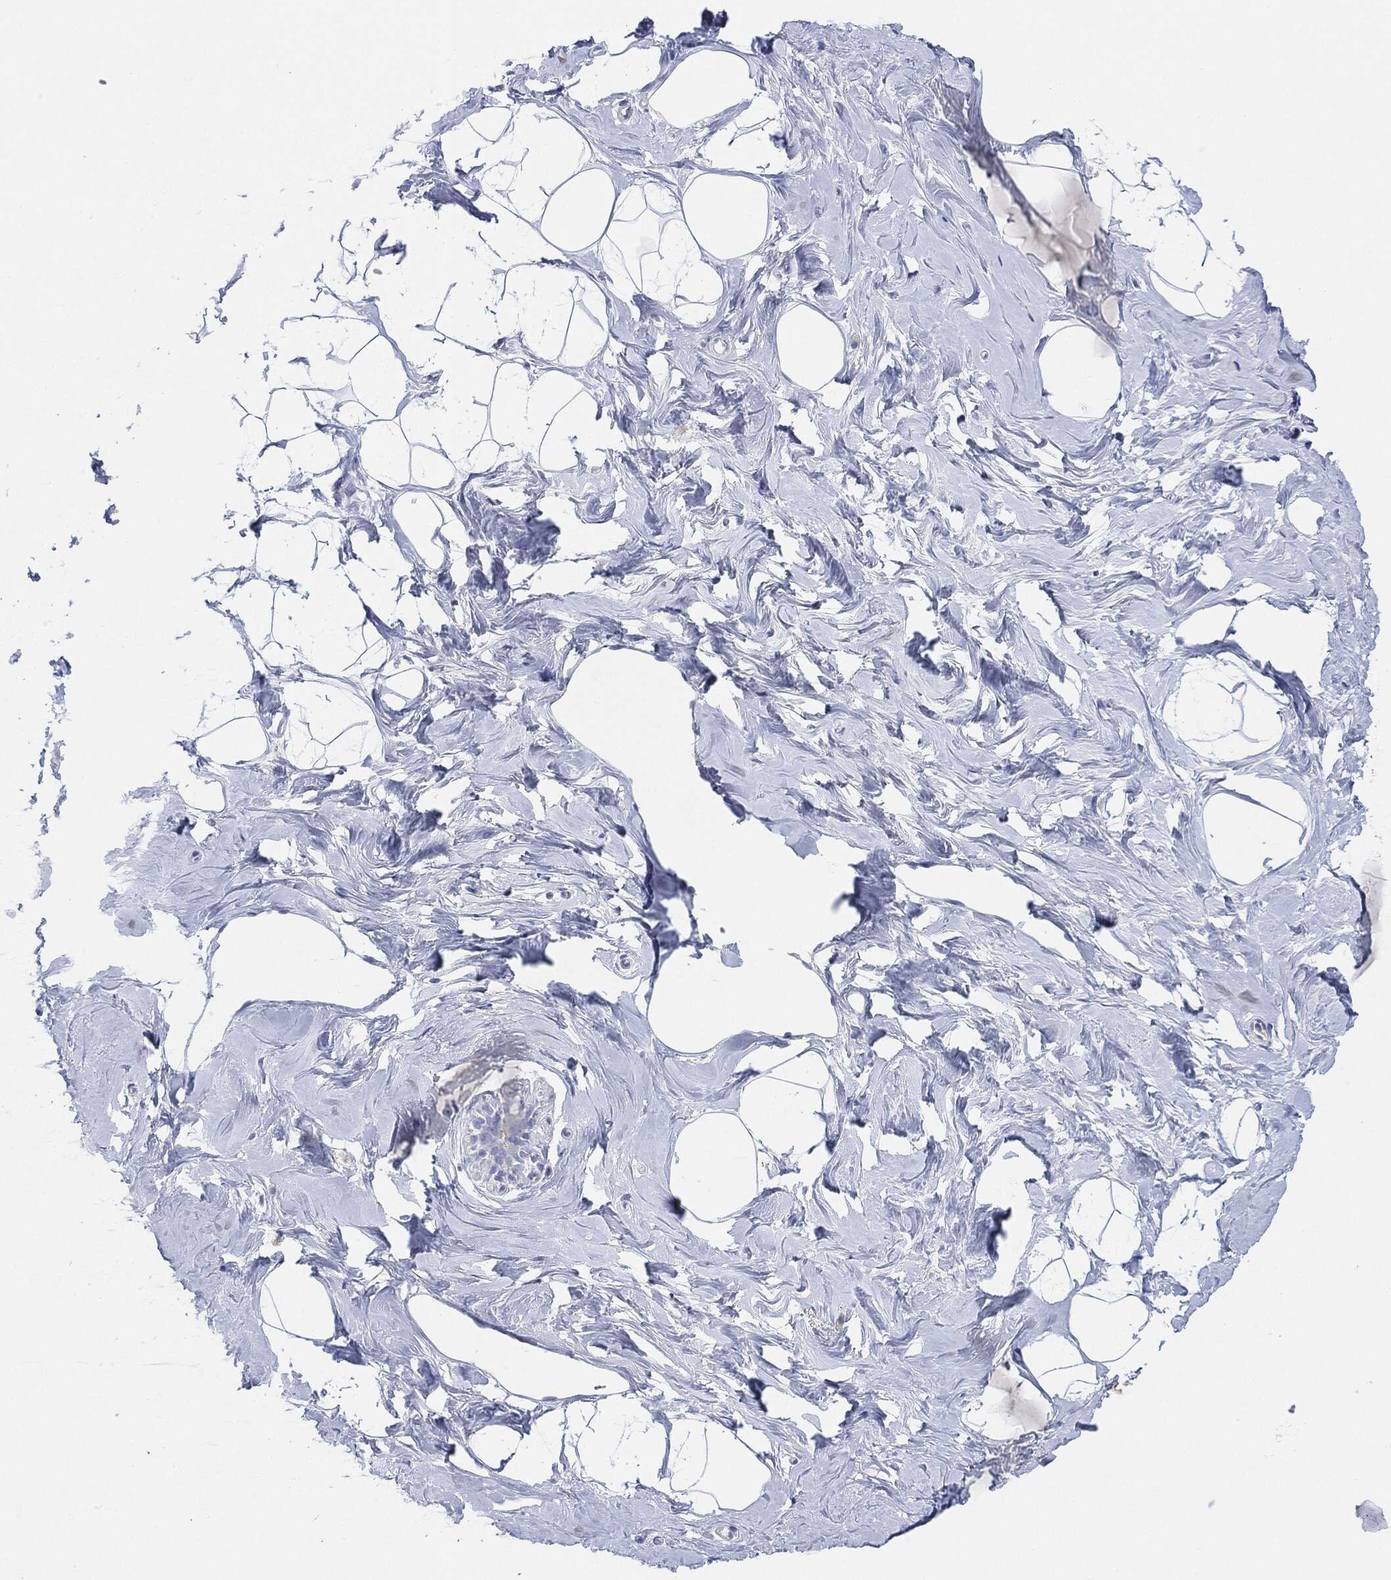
{"staining": {"intensity": "negative", "quantity": "none", "location": "none"}, "tissue": "breast", "cell_type": "Adipocytes", "image_type": "normal", "snomed": [{"axis": "morphology", "description": "Normal tissue, NOS"}, {"axis": "topography", "description": "Breast"}], "caption": "Immunohistochemical staining of benign breast exhibits no significant positivity in adipocytes.", "gene": "AFP", "patient": {"sex": "female", "age": 32}}